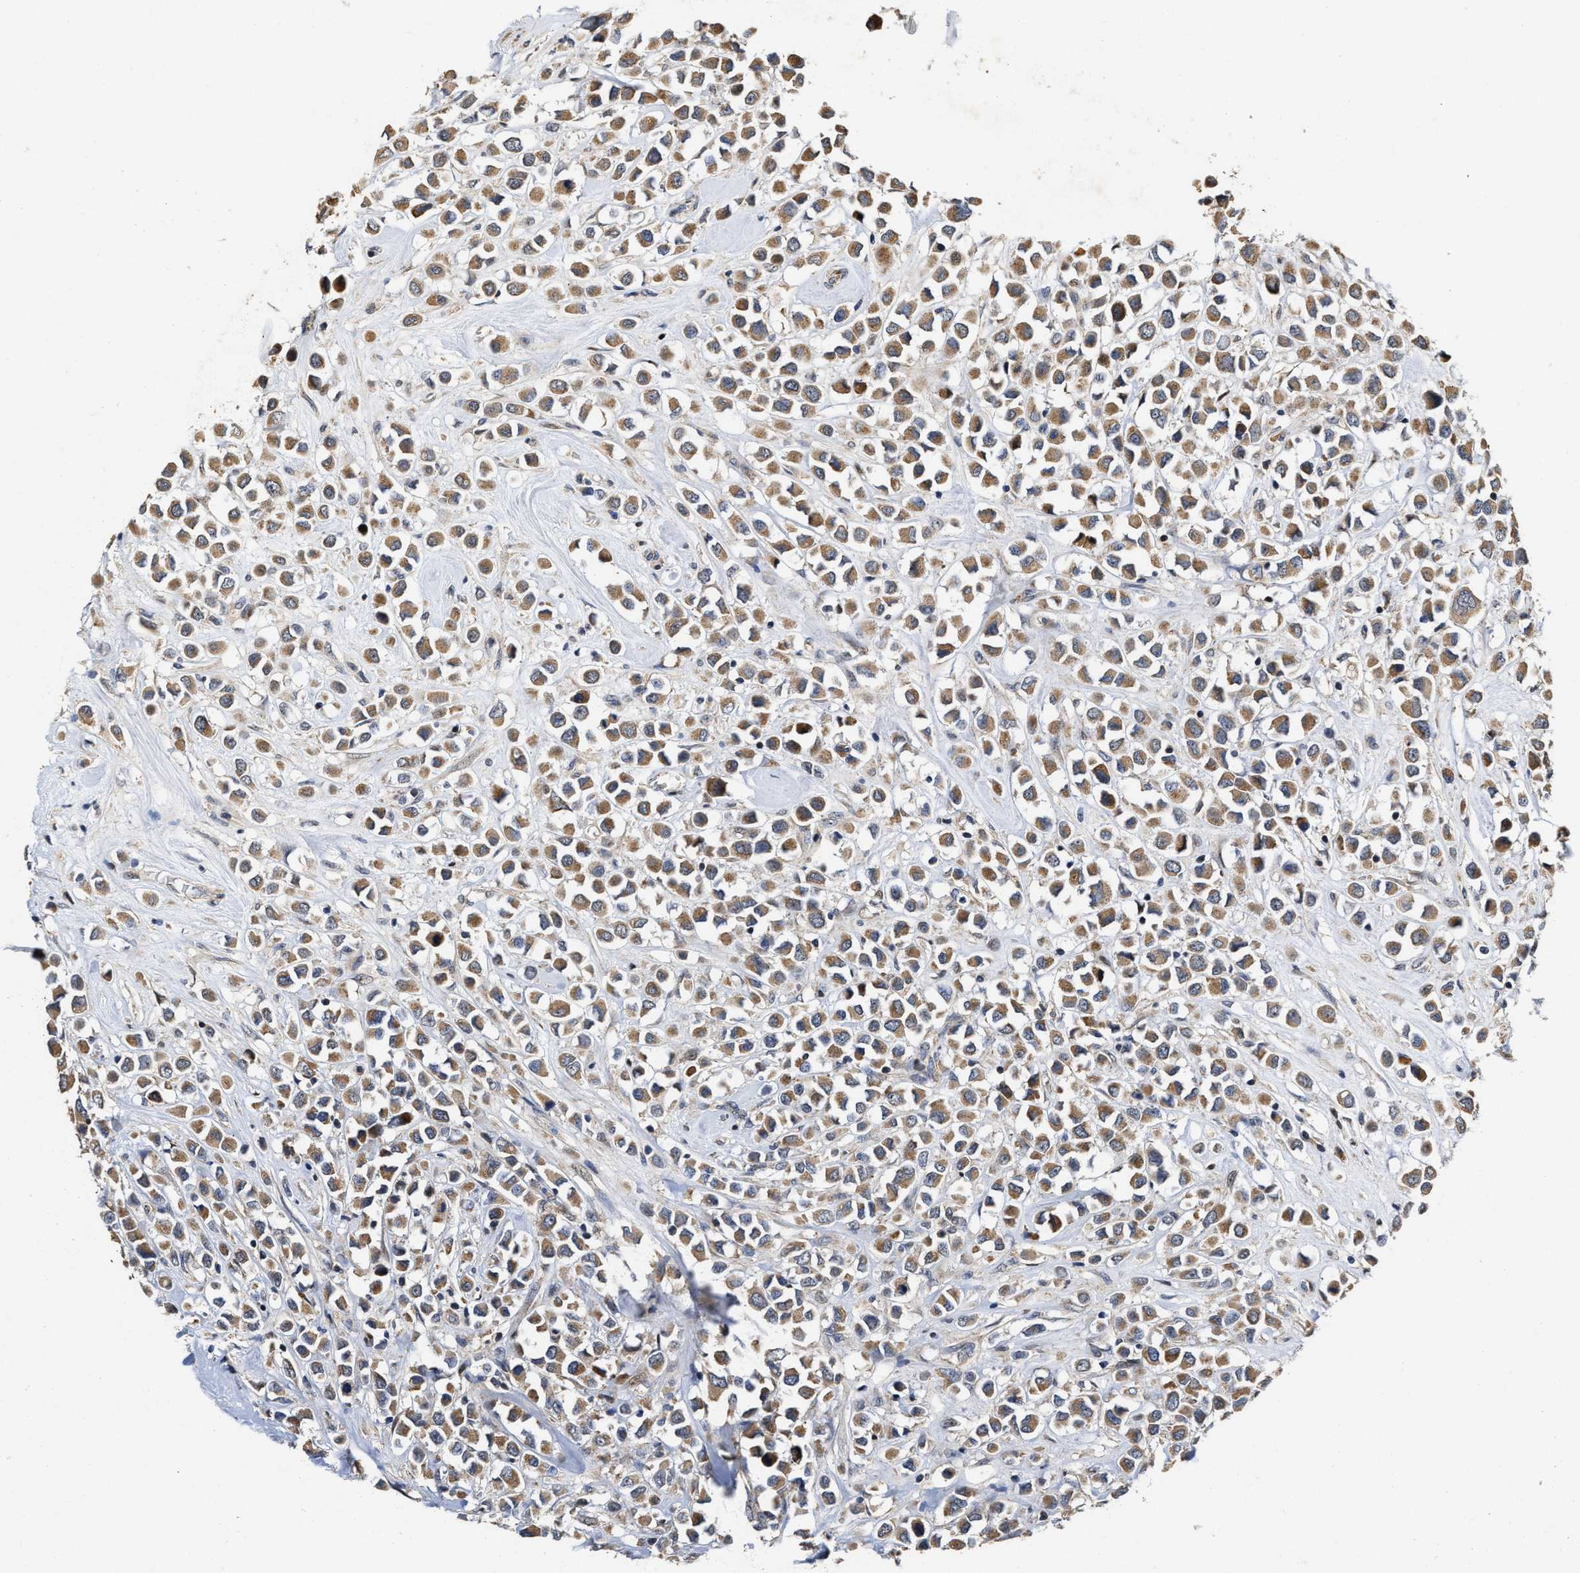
{"staining": {"intensity": "moderate", "quantity": ">75%", "location": "cytoplasmic/membranous"}, "tissue": "breast cancer", "cell_type": "Tumor cells", "image_type": "cancer", "snomed": [{"axis": "morphology", "description": "Duct carcinoma"}, {"axis": "topography", "description": "Breast"}], "caption": "Tumor cells display medium levels of moderate cytoplasmic/membranous expression in about >75% of cells in human breast infiltrating ductal carcinoma.", "gene": "SCYL2", "patient": {"sex": "female", "age": 61}}